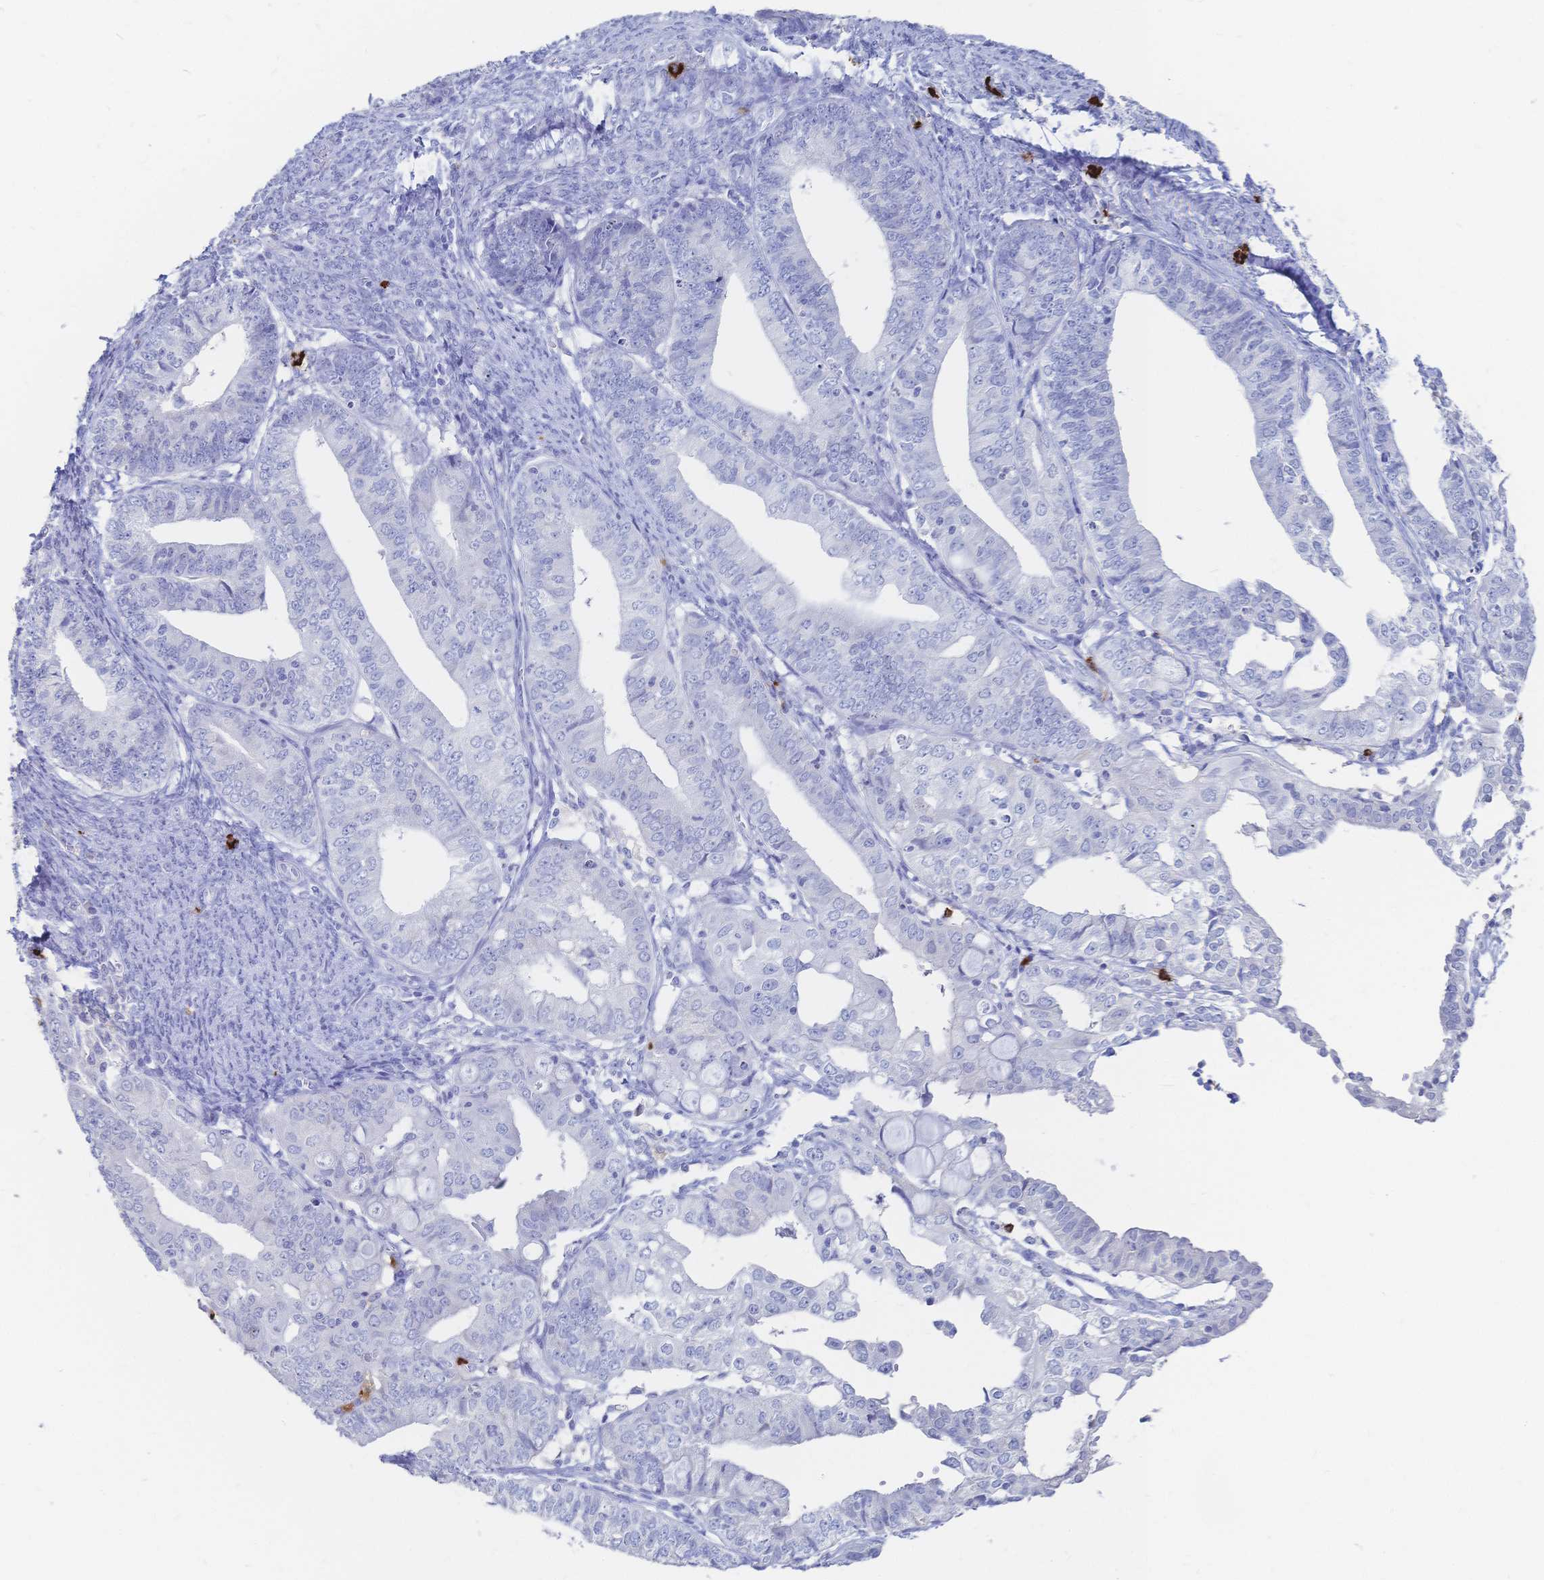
{"staining": {"intensity": "negative", "quantity": "none", "location": "none"}, "tissue": "endometrial cancer", "cell_type": "Tumor cells", "image_type": "cancer", "snomed": [{"axis": "morphology", "description": "Adenocarcinoma, NOS"}, {"axis": "topography", "description": "Endometrium"}], "caption": "Histopathology image shows no significant protein staining in tumor cells of endometrial cancer. (IHC, brightfield microscopy, high magnification).", "gene": "IL2RB", "patient": {"sex": "female", "age": 56}}